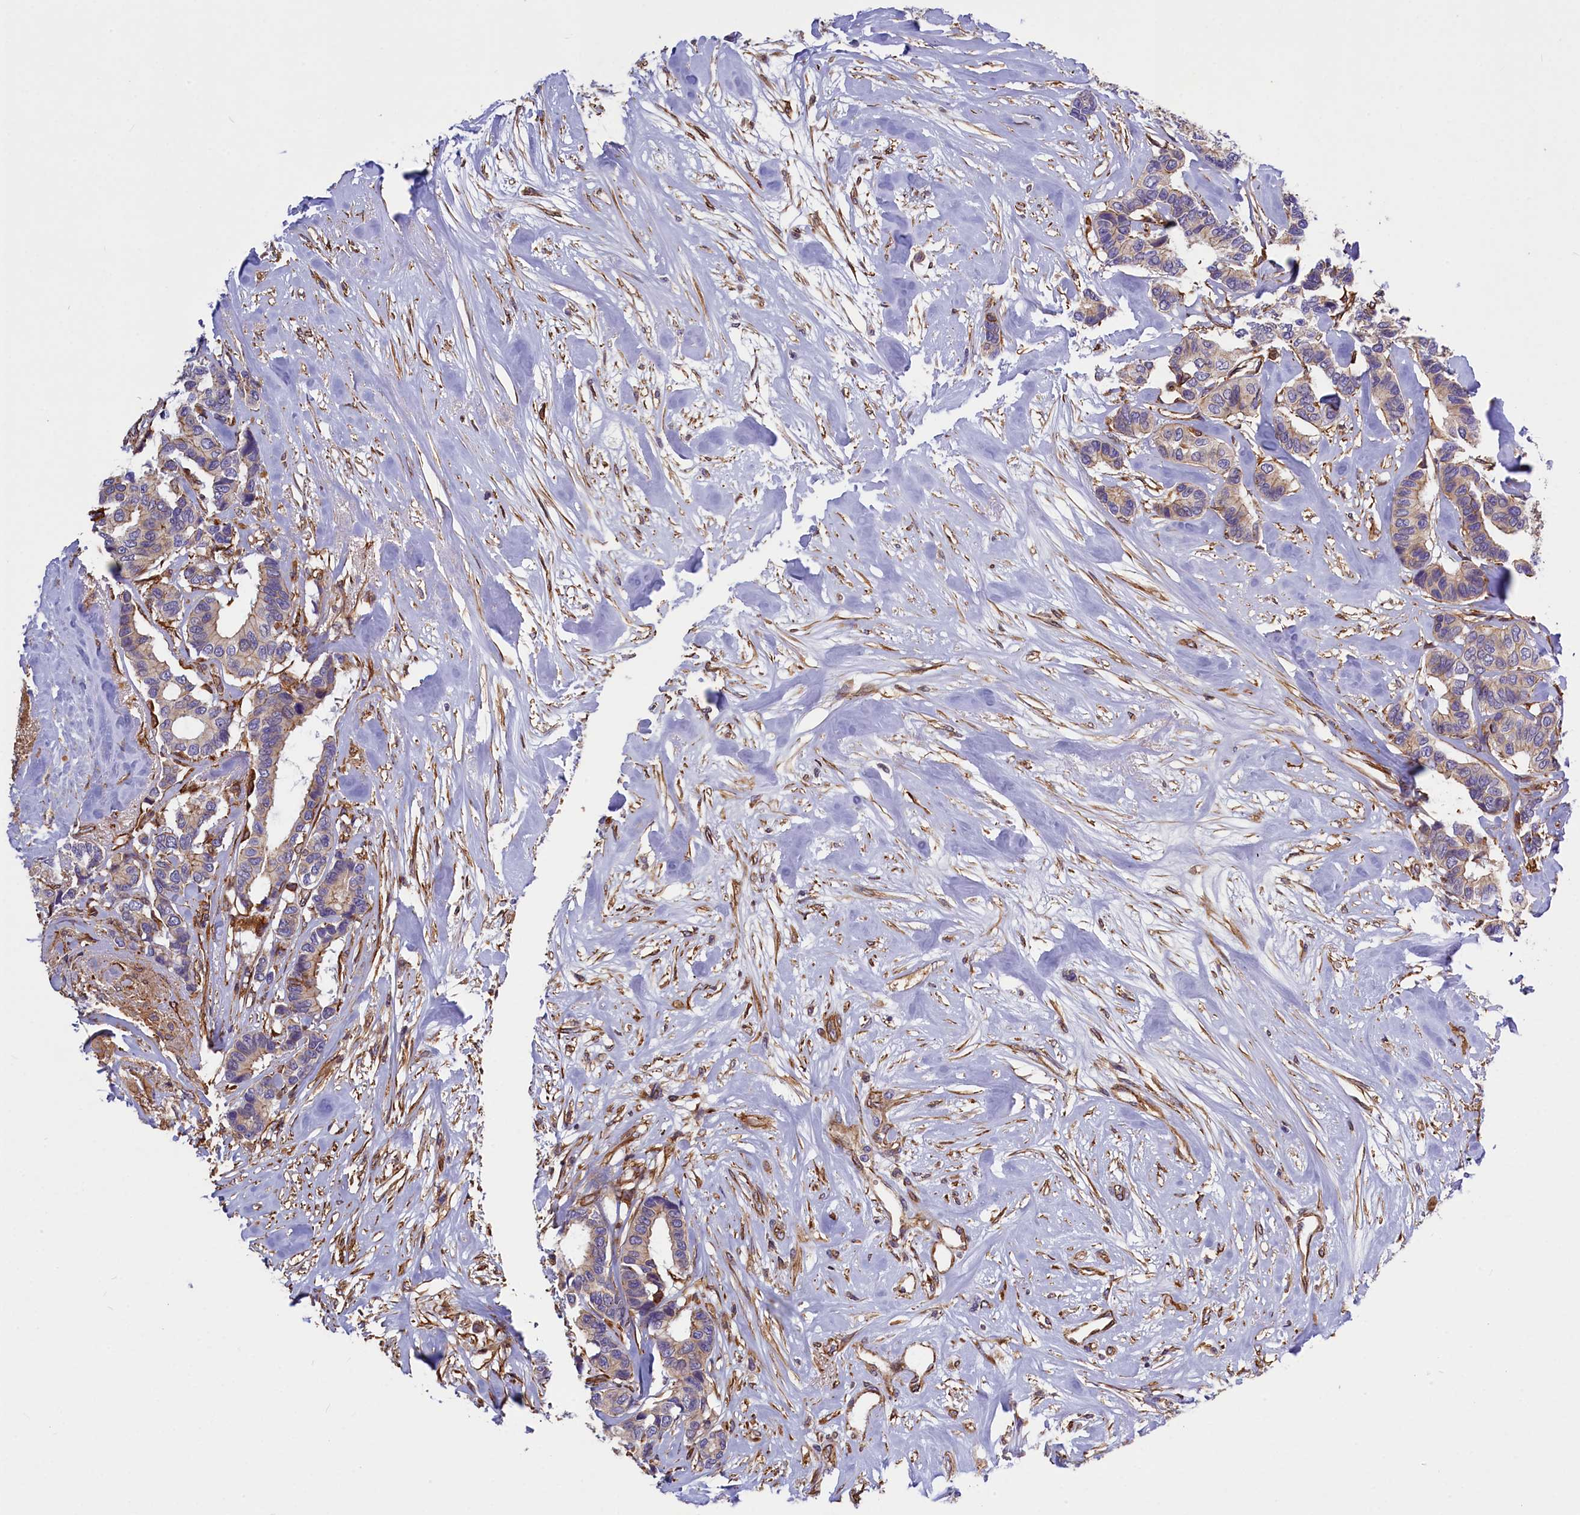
{"staining": {"intensity": "weak", "quantity": "25%-75%", "location": "cytoplasmic/membranous"}, "tissue": "breast cancer", "cell_type": "Tumor cells", "image_type": "cancer", "snomed": [{"axis": "morphology", "description": "Duct carcinoma"}, {"axis": "topography", "description": "Breast"}], "caption": "Immunohistochemical staining of human breast infiltrating ductal carcinoma demonstrates low levels of weak cytoplasmic/membranous protein expression in approximately 25%-75% of tumor cells.", "gene": "MED20", "patient": {"sex": "female", "age": 87}}